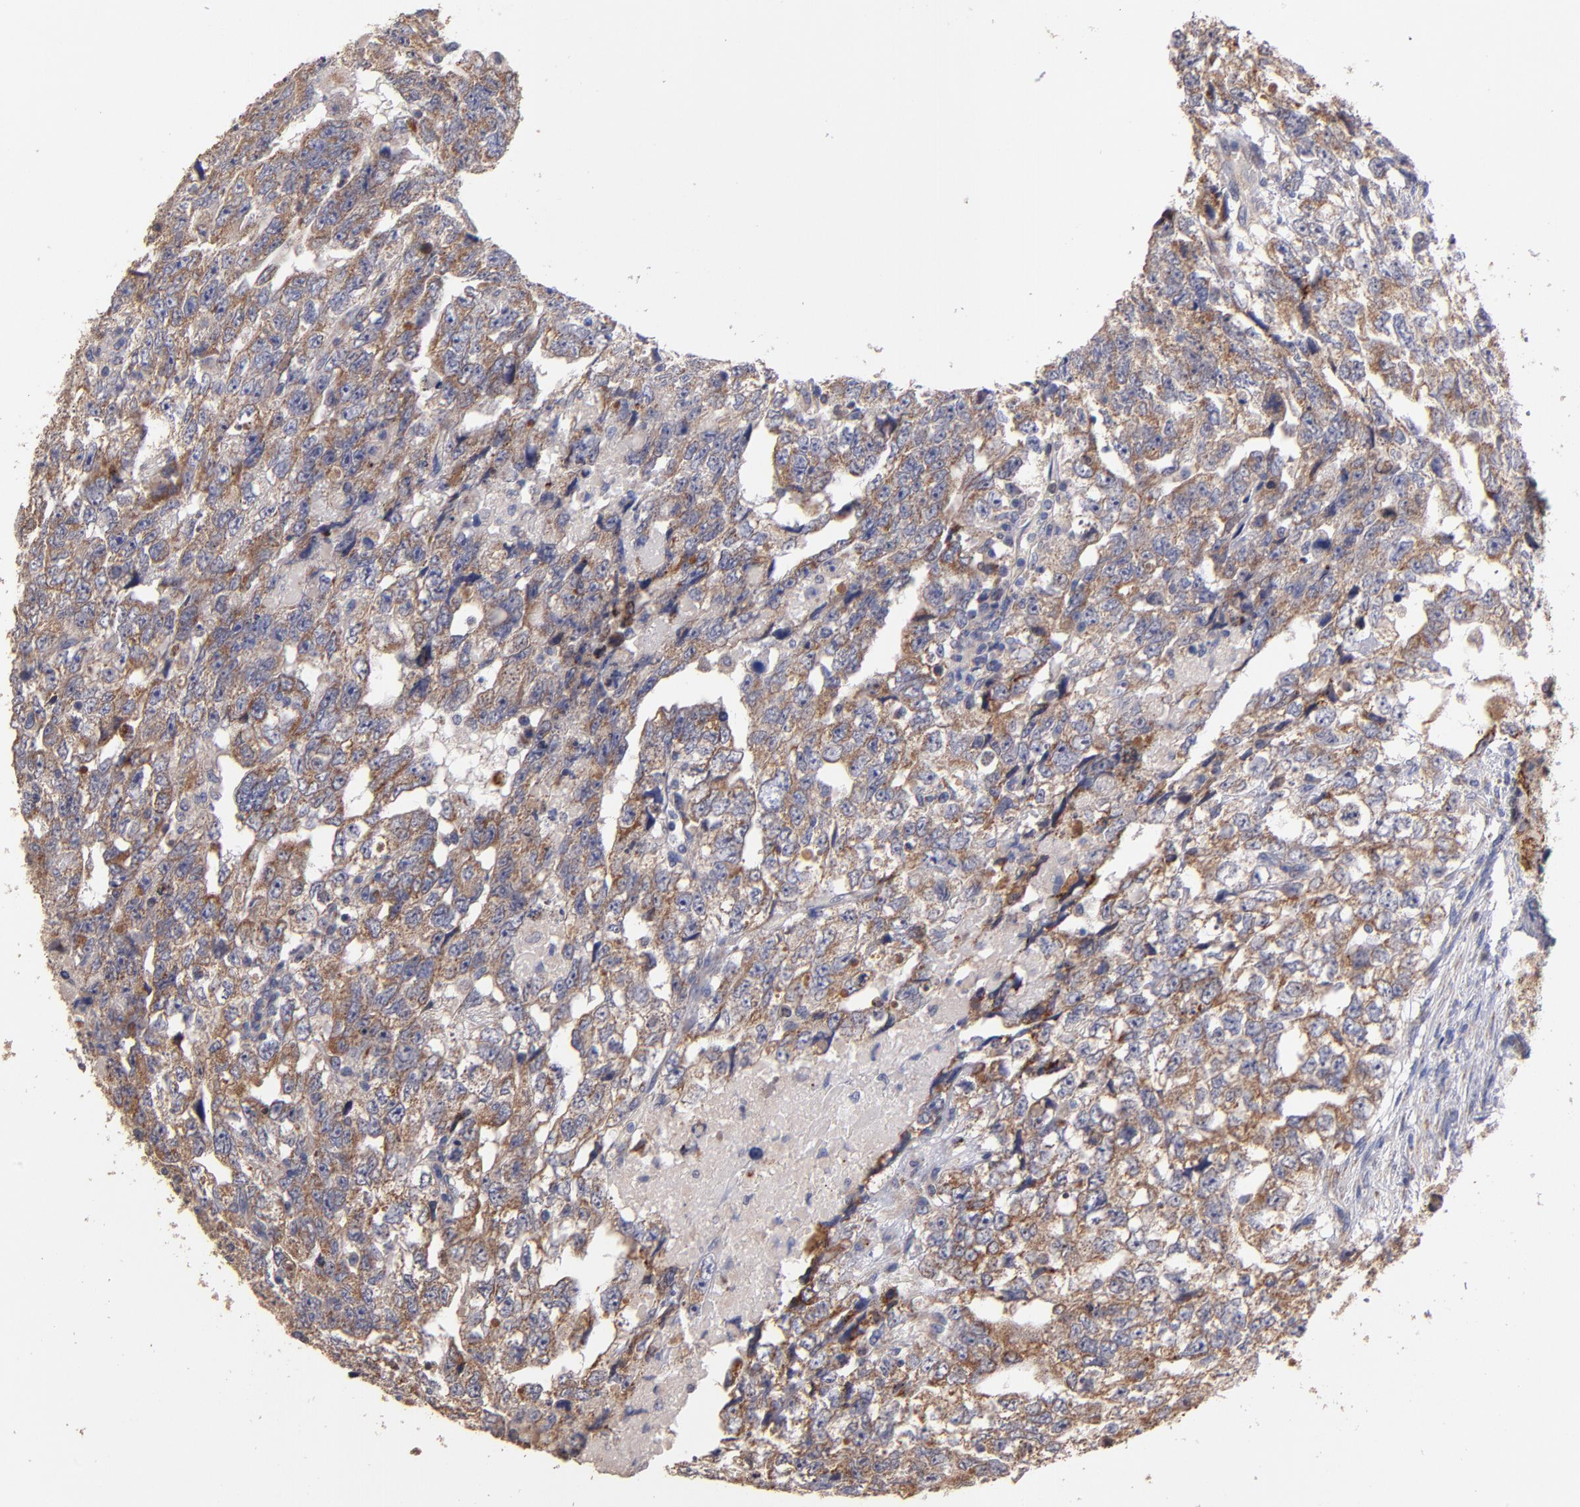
{"staining": {"intensity": "weak", "quantity": ">75%", "location": "cytoplasmic/membranous"}, "tissue": "testis cancer", "cell_type": "Tumor cells", "image_type": "cancer", "snomed": [{"axis": "morphology", "description": "Carcinoma, Embryonal, NOS"}, {"axis": "topography", "description": "Testis"}], "caption": "A brown stain labels weak cytoplasmic/membranous positivity of a protein in testis cancer (embryonal carcinoma) tumor cells. The staining was performed using DAB (3,3'-diaminobenzidine) to visualize the protein expression in brown, while the nuclei were stained in blue with hematoxylin (Magnification: 20x).", "gene": "DIABLO", "patient": {"sex": "male", "age": 36}}